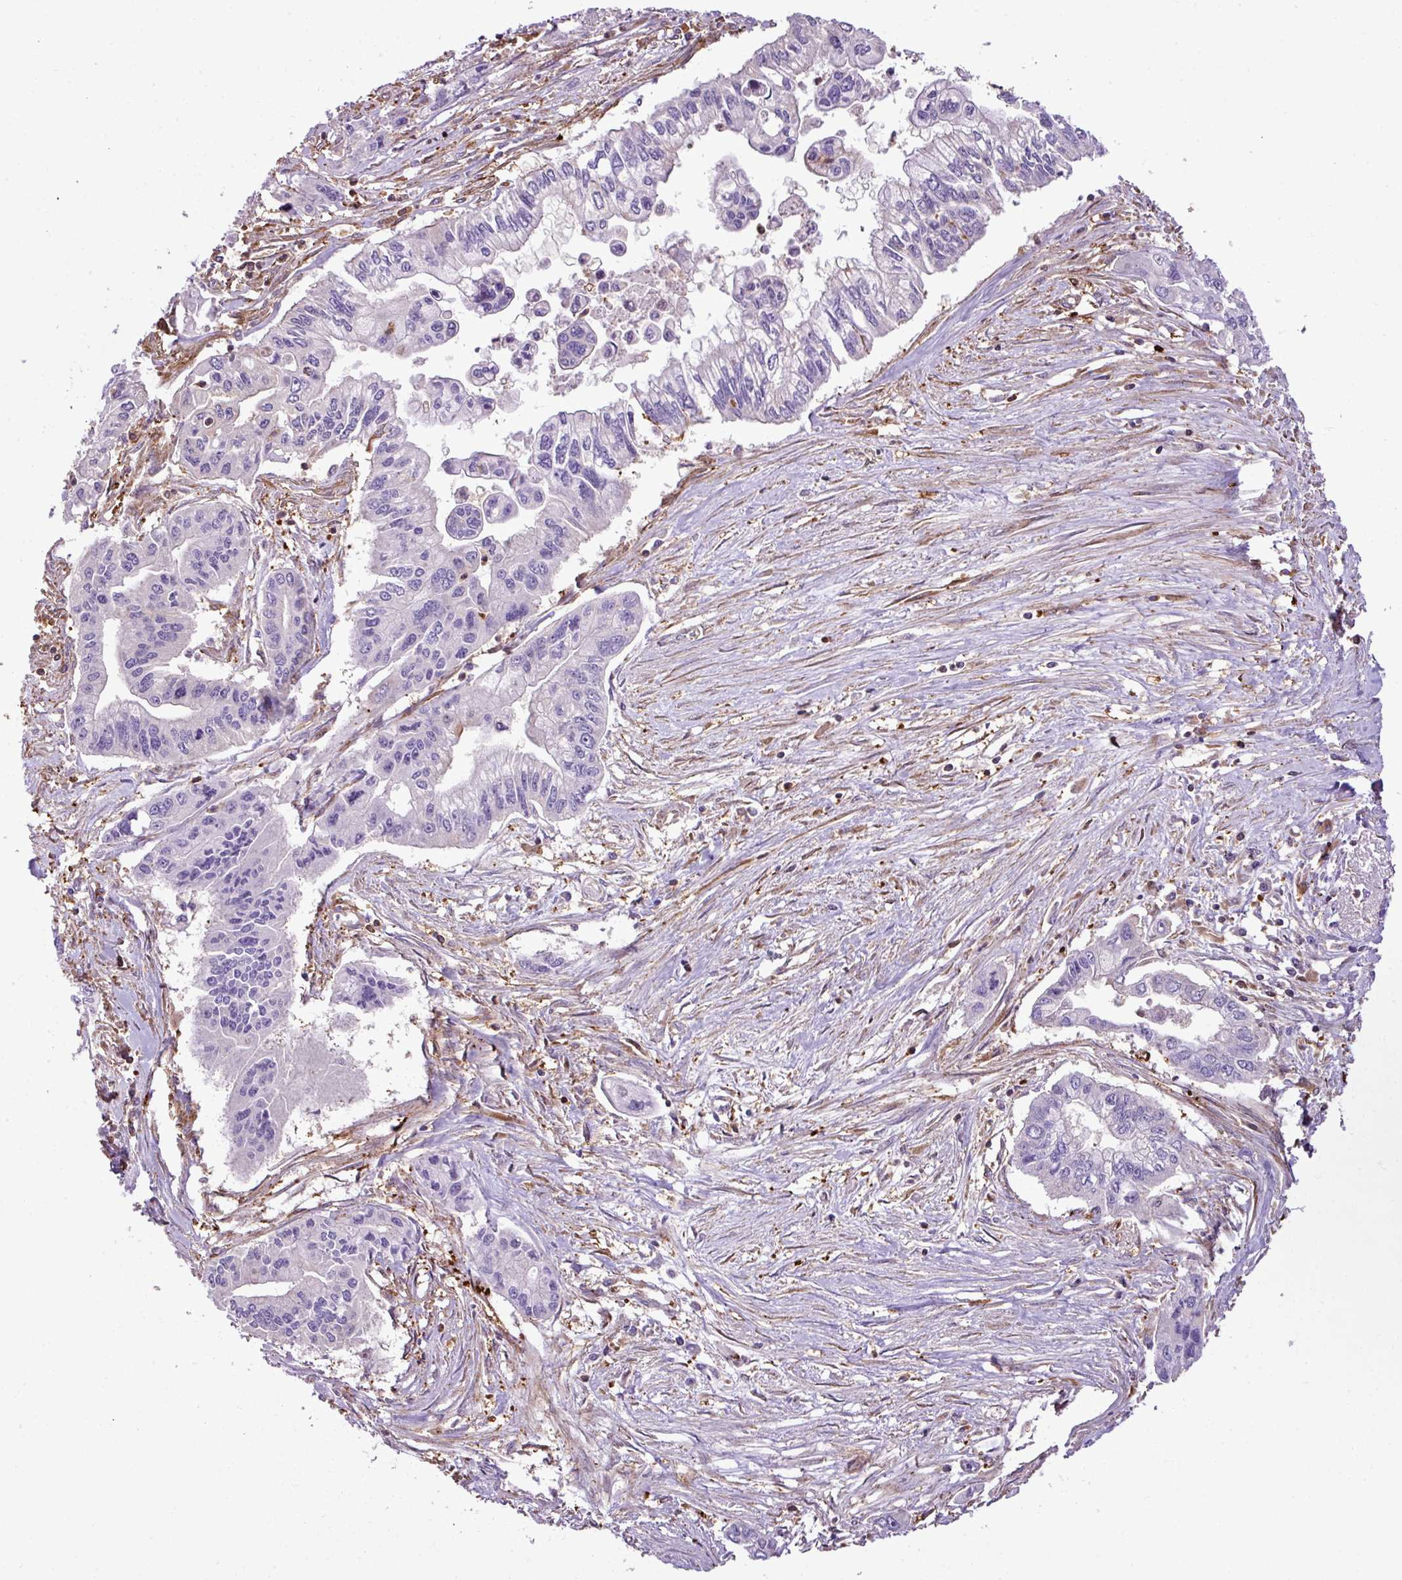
{"staining": {"intensity": "negative", "quantity": "none", "location": "none"}, "tissue": "pancreatic cancer", "cell_type": "Tumor cells", "image_type": "cancer", "snomed": [{"axis": "morphology", "description": "Adenocarcinoma, NOS"}, {"axis": "topography", "description": "Pancreas"}], "caption": "This is an IHC photomicrograph of pancreatic cancer (adenocarcinoma). There is no staining in tumor cells.", "gene": "PGAP6", "patient": {"sex": "male", "age": 62}}